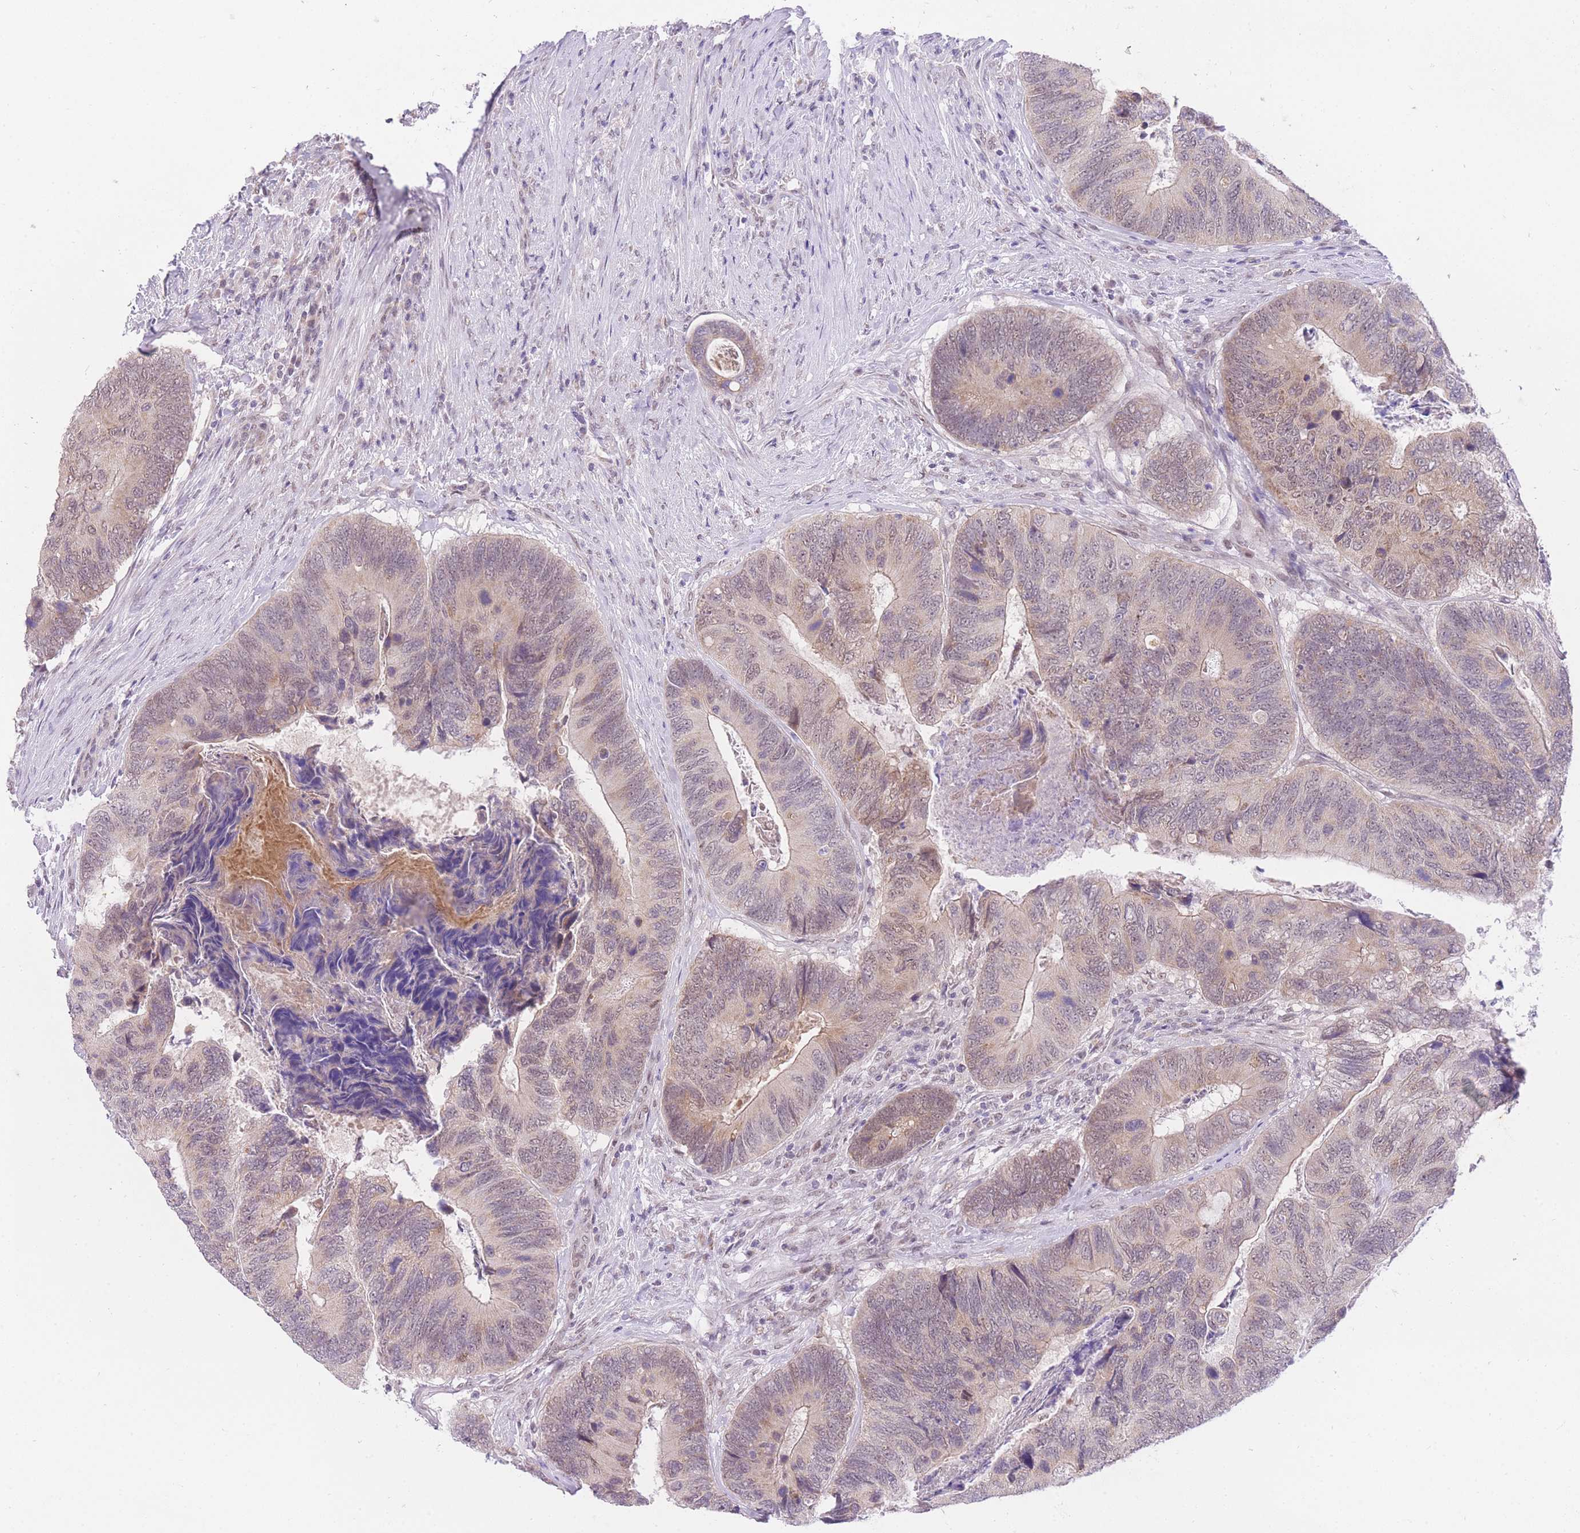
{"staining": {"intensity": "weak", "quantity": "25%-75%", "location": "cytoplasmic/membranous,nuclear"}, "tissue": "colorectal cancer", "cell_type": "Tumor cells", "image_type": "cancer", "snomed": [{"axis": "morphology", "description": "Adenocarcinoma, NOS"}, {"axis": "topography", "description": "Colon"}], "caption": "IHC of colorectal cancer exhibits low levels of weak cytoplasmic/membranous and nuclear expression in approximately 25%-75% of tumor cells.", "gene": "UBXN7", "patient": {"sex": "female", "age": 67}}